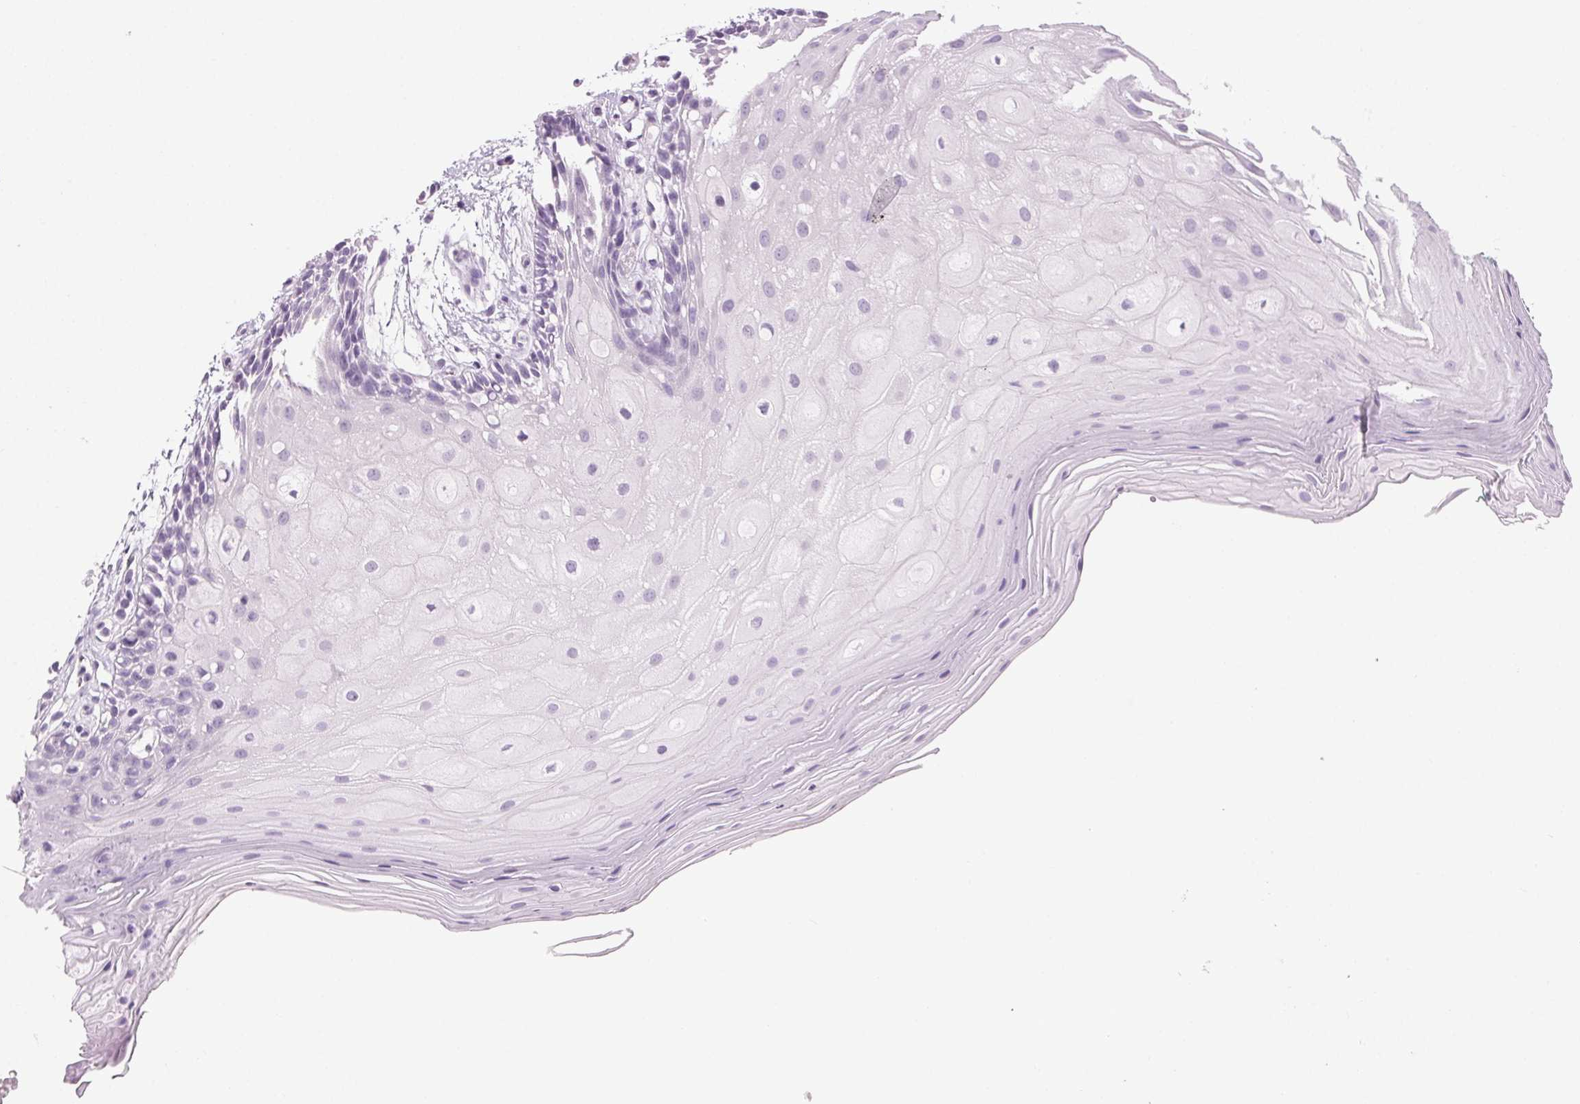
{"staining": {"intensity": "negative", "quantity": "none", "location": "none"}, "tissue": "oral mucosa", "cell_type": "Squamous epithelial cells", "image_type": "normal", "snomed": [{"axis": "morphology", "description": "Normal tissue, NOS"}, {"axis": "morphology", "description": "Squamous cell carcinoma, NOS"}, {"axis": "topography", "description": "Oral tissue"}, {"axis": "topography", "description": "Tounge, NOS"}, {"axis": "topography", "description": "Head-Neck"}], "caption": "A micrograph of human oral mucosa is negative for staining in squamous epithelial cells.", "gene": "LRP2", "patient": {"sex": "male", "age": 62}}